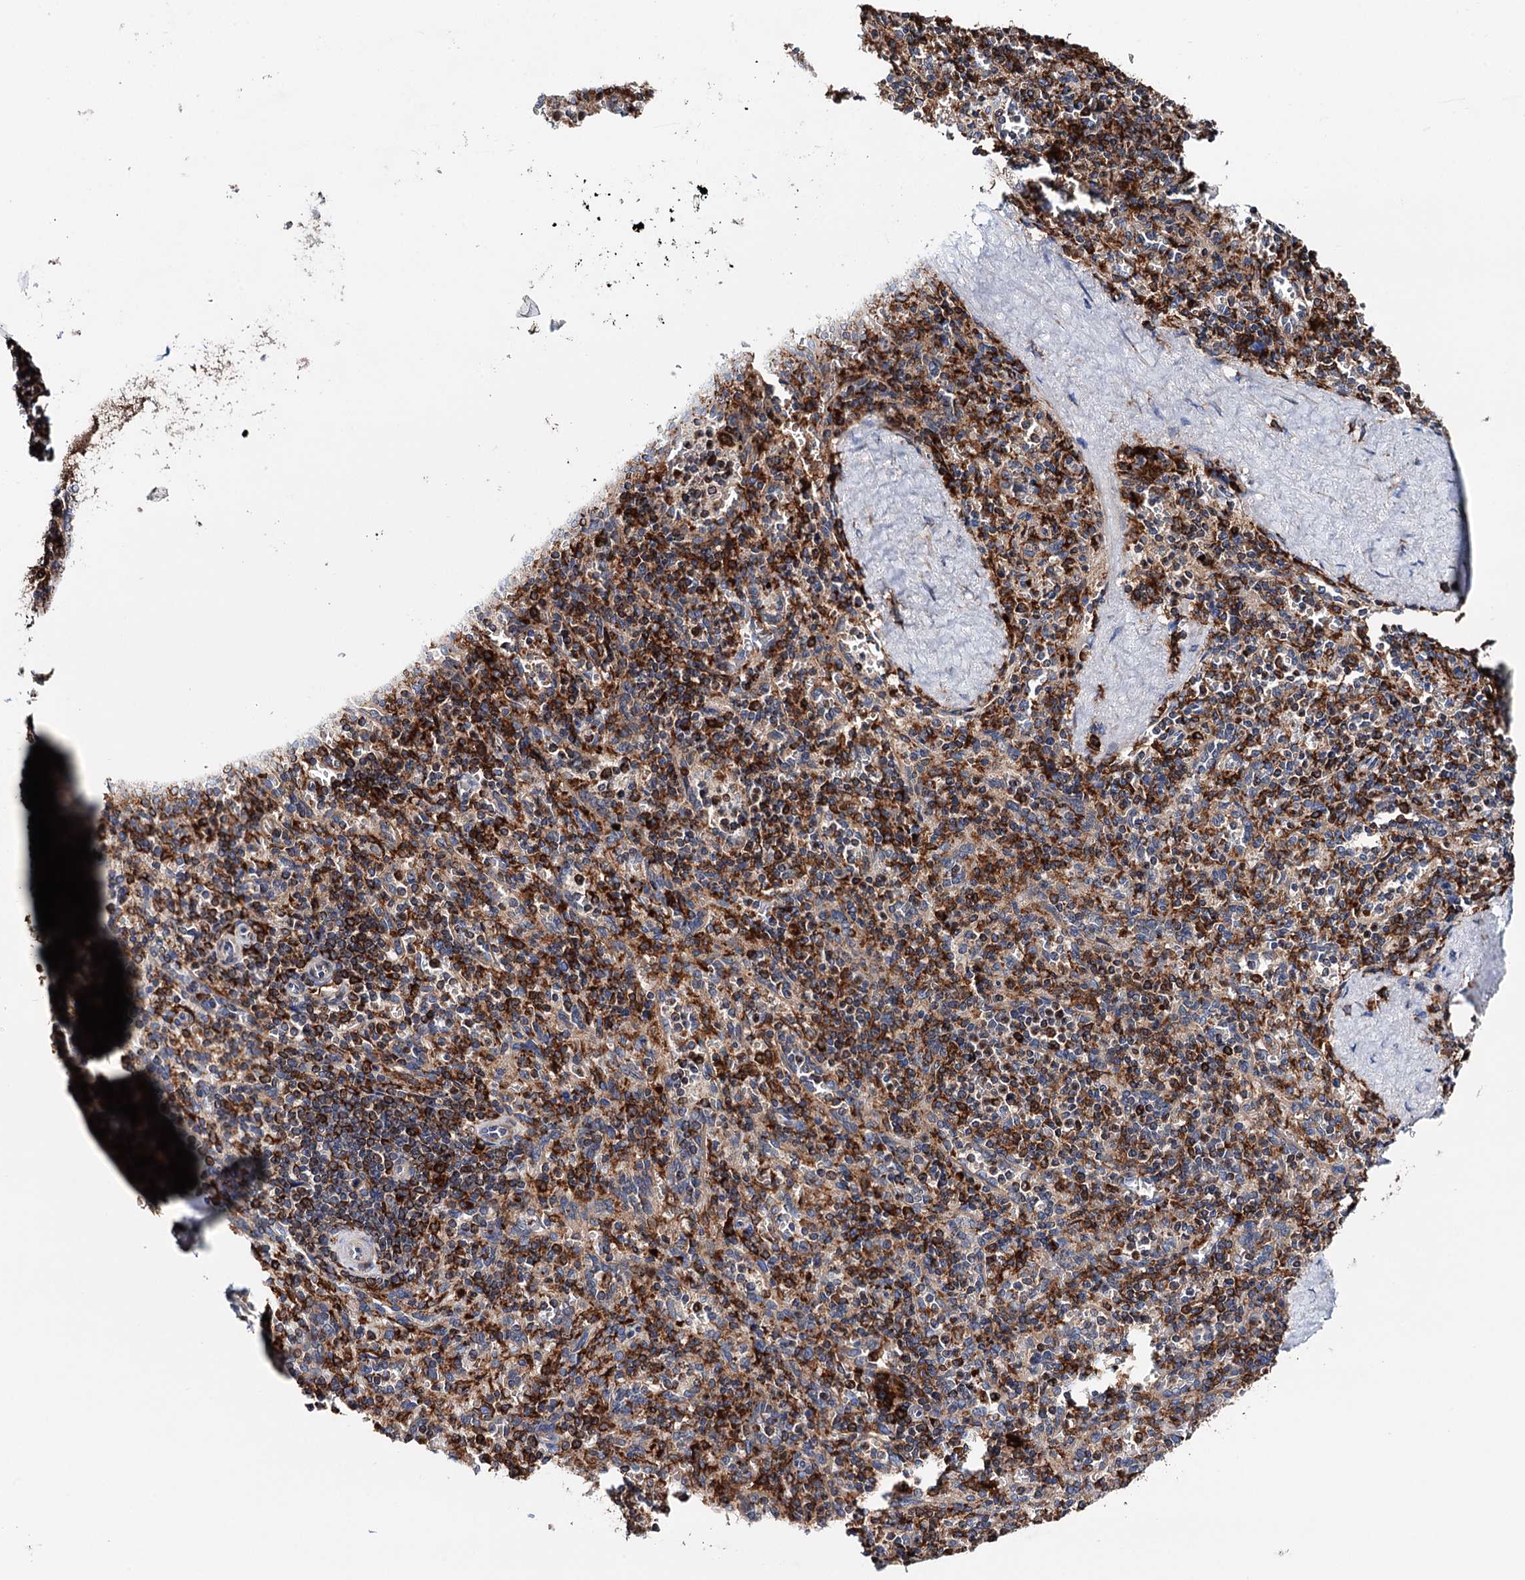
{"staining": {"intensity": "strong", "quantity": ">75%", "location": "cytoplasmic/membranous"}, "tissue": "spleen", "cell_type": "Cells in red pulp", "image_type": "normal", "snomed": [{"axis": "morphology", "description": "Normal tissue, NOS"}, {"axis": "topography", "description": "Spleen"}], "caption": "An immunohistochemistry (IHC) micrograph of normal tissue is shown. Protein staining in brown shows strong cytoplasmic/membranous positivity in spleen within cells in red pulp. (DAB IHC with brightfield microscopy, high magnification).", "gene": "ERP29", "patient": {"sex": "male", "age": 82}}